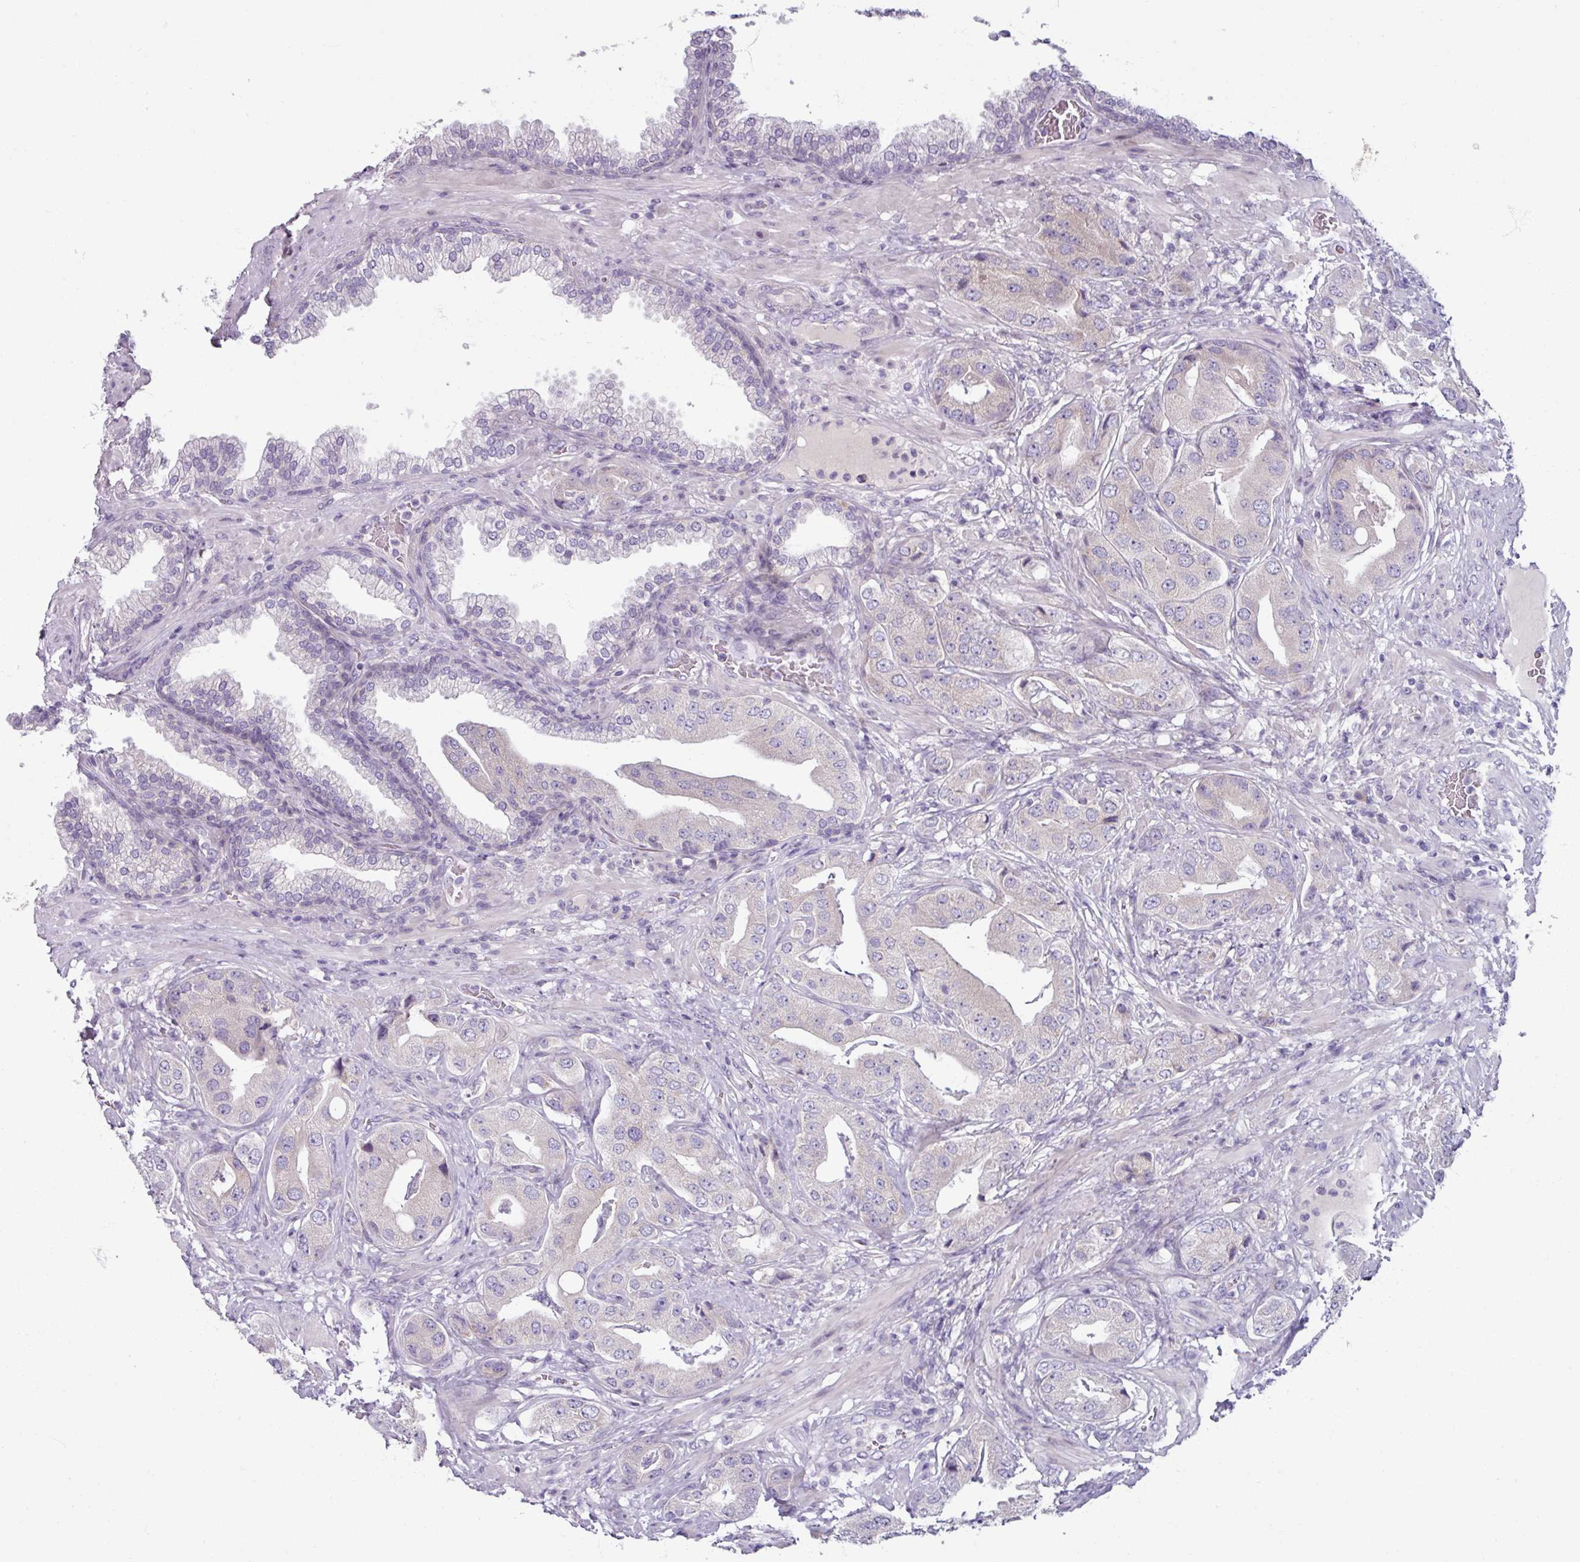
{"staining": {"intensity": "negative", "quantity": "none", "location": "none"}, "tissue": "prostate cancer", "cell_type": "Tumor cells", "image_type": "cancer", "snomed": [{"axis": "morphology", "description": "Adenocarcinoma, High grade"}, {"axis": "topography", "description": "Prostate"}], "caption": "The immunohistochemistry image has no significant staining in tumor cells of adenocarcinoma (high-grade) (prostate) tissue. (Brightfield microscopy of DAB (3,3'-diaminobenzidine) immunohistochemistry at high magnification).", "gene": "SMIM11", "patient": {"sex": "male", "age": 63}}